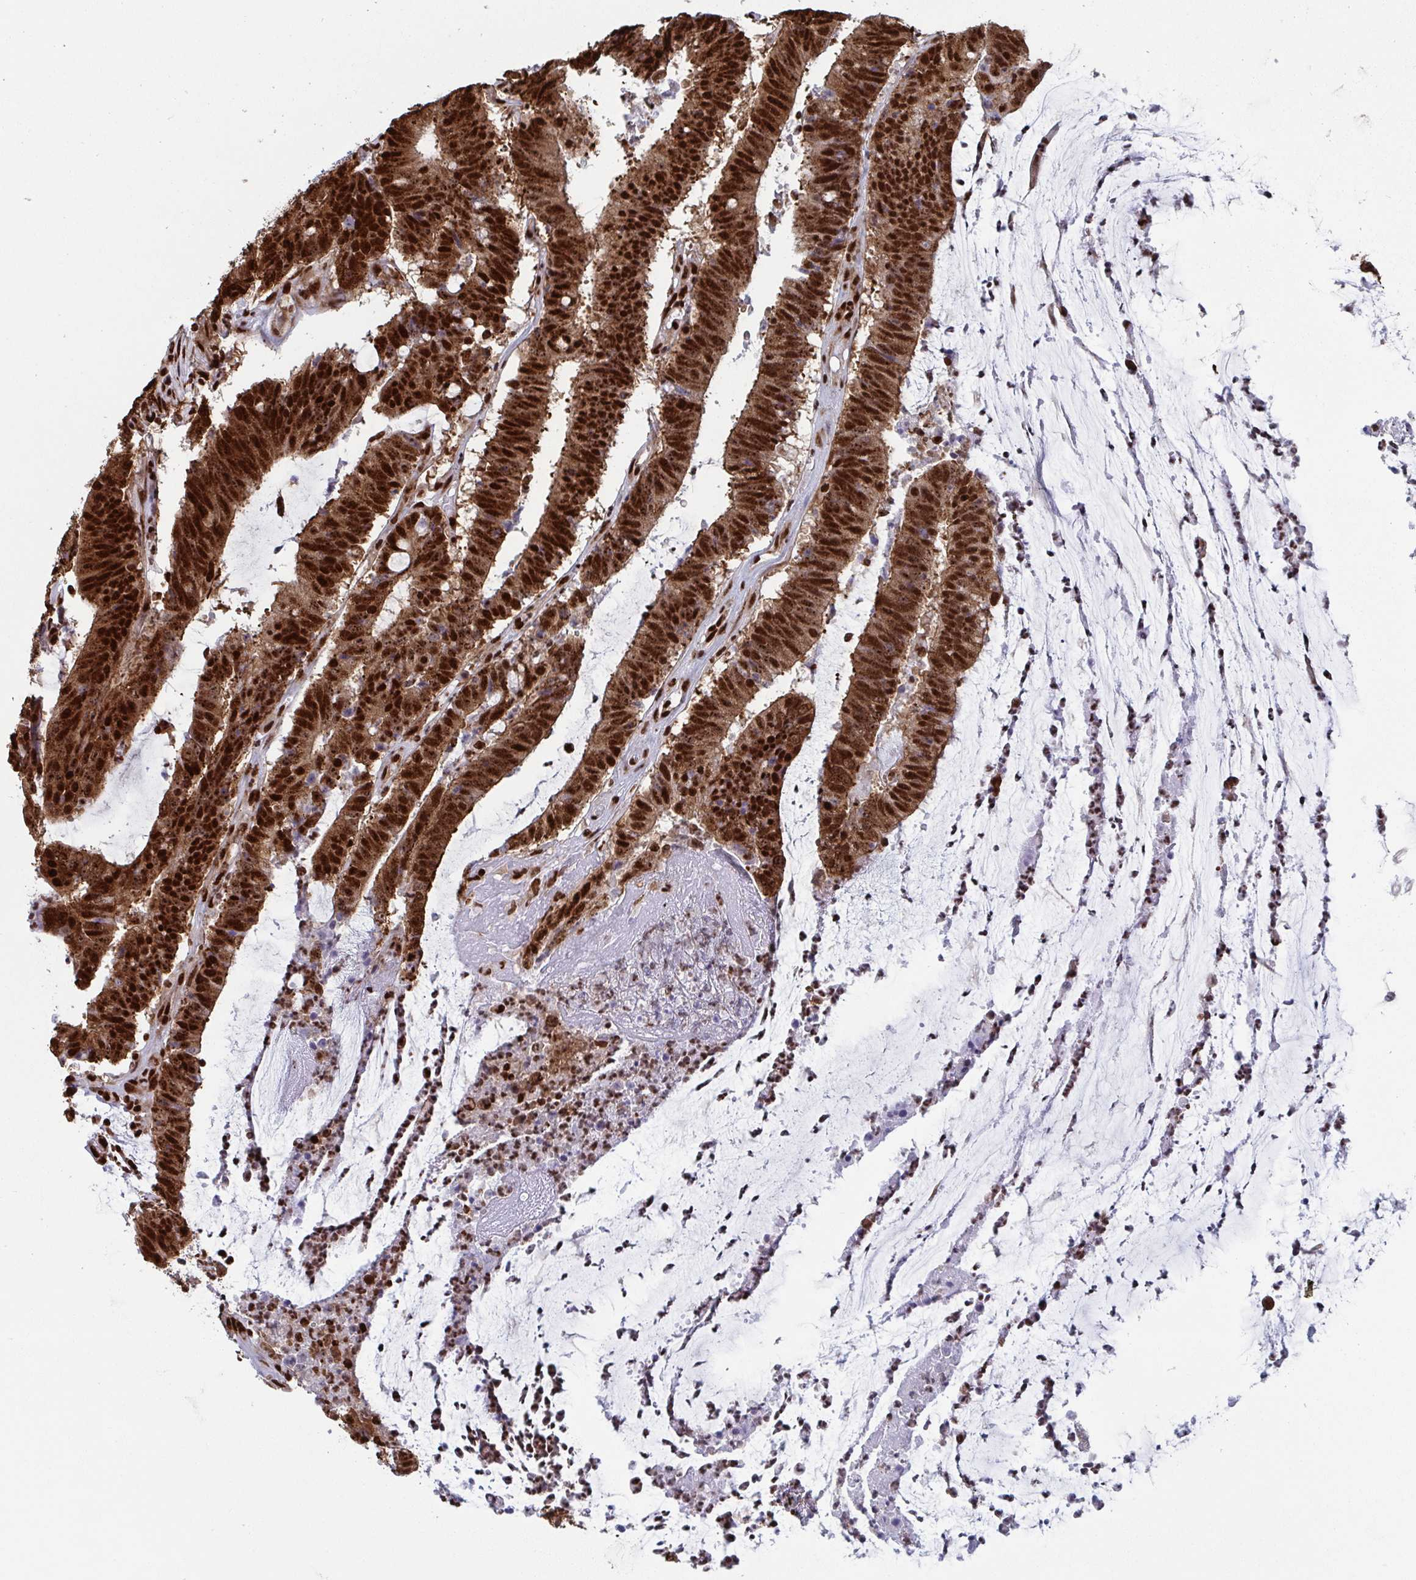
{"staining": {"intensity": "strong", "quantity": ">75%", "location": "cytoplasmic/membranous,nuclear"}, "tissue": "colorectal cancer", "cell_type": "Tumor cells", "image_type": "cancer", "snomed": [{"axis": "morphology", "description": "Adenocarcinoma, NOS"}, {"axis": "topography", "description": "Colon"}], "caption": "Immunohistochemistry histopathology image of neoplastic tissue: human colorectal cancer stained using immunohistochemistry displays high levels of strong protein expression localized specifically in the cytoplasmic/membranous and nuclear of tumor cells, appearing as a cytoplasmic/membranous and nuclear brown color.", "gene": "GAR1", "patient": {"sex": "female", "age": 43}}